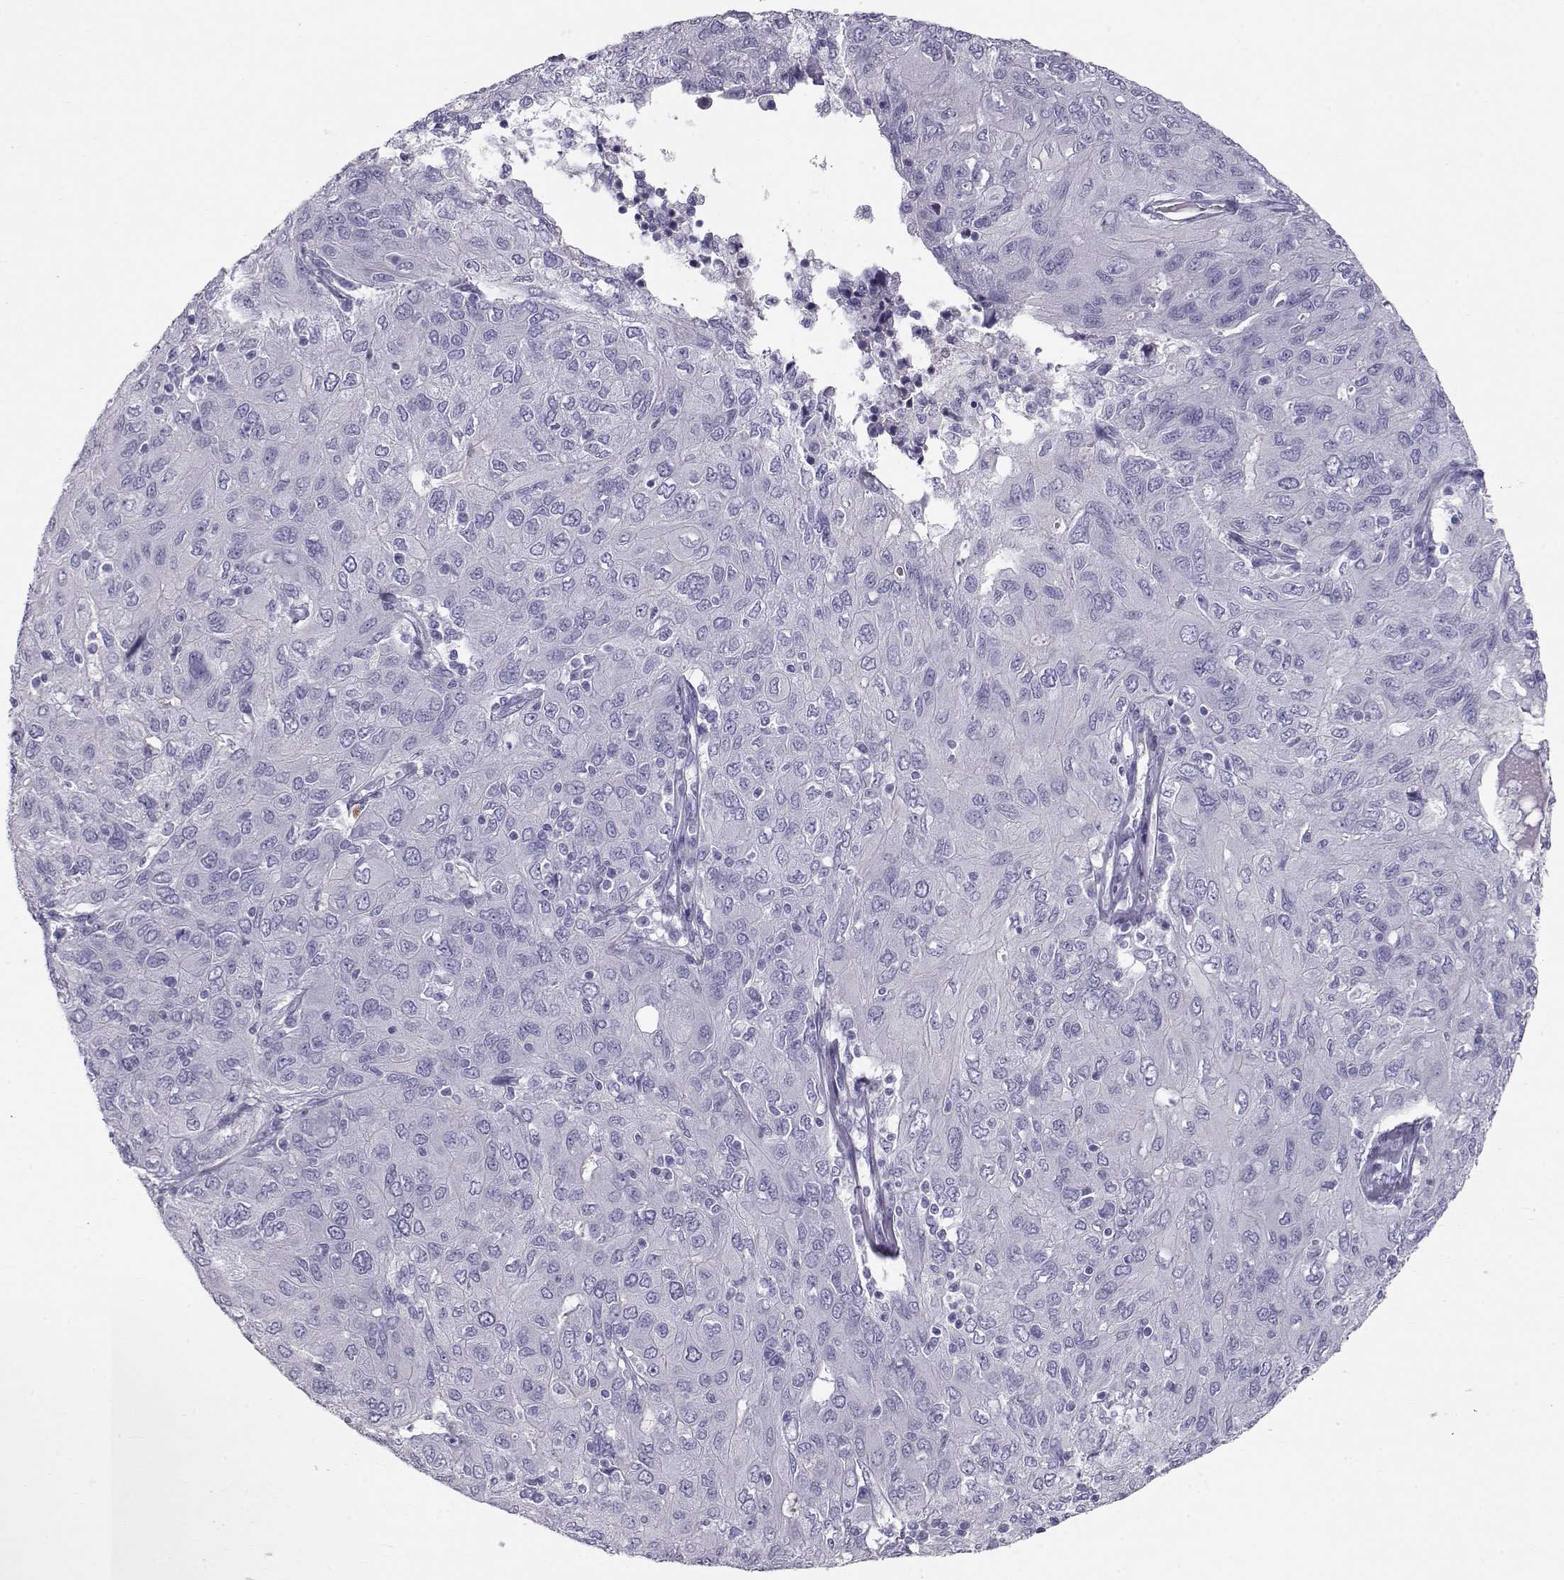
{"staining": {"intensity": "negative", "quantity": "none", "location": "none"}, "tissue": "ovarian cancer", "cell_type": "Tumor cells", "image_type": "cancer", "snomed": [{"axis": "morphology", "description": "Carcinoma, endometroid"}, {"axis": "topography", "description": "Ovary"}], "caption": "Tumor cells show no significant positivity in ovarian endometroid carcinoma.", "gene": "GPR26", "patient": {"sex": "female", "age": 50}}